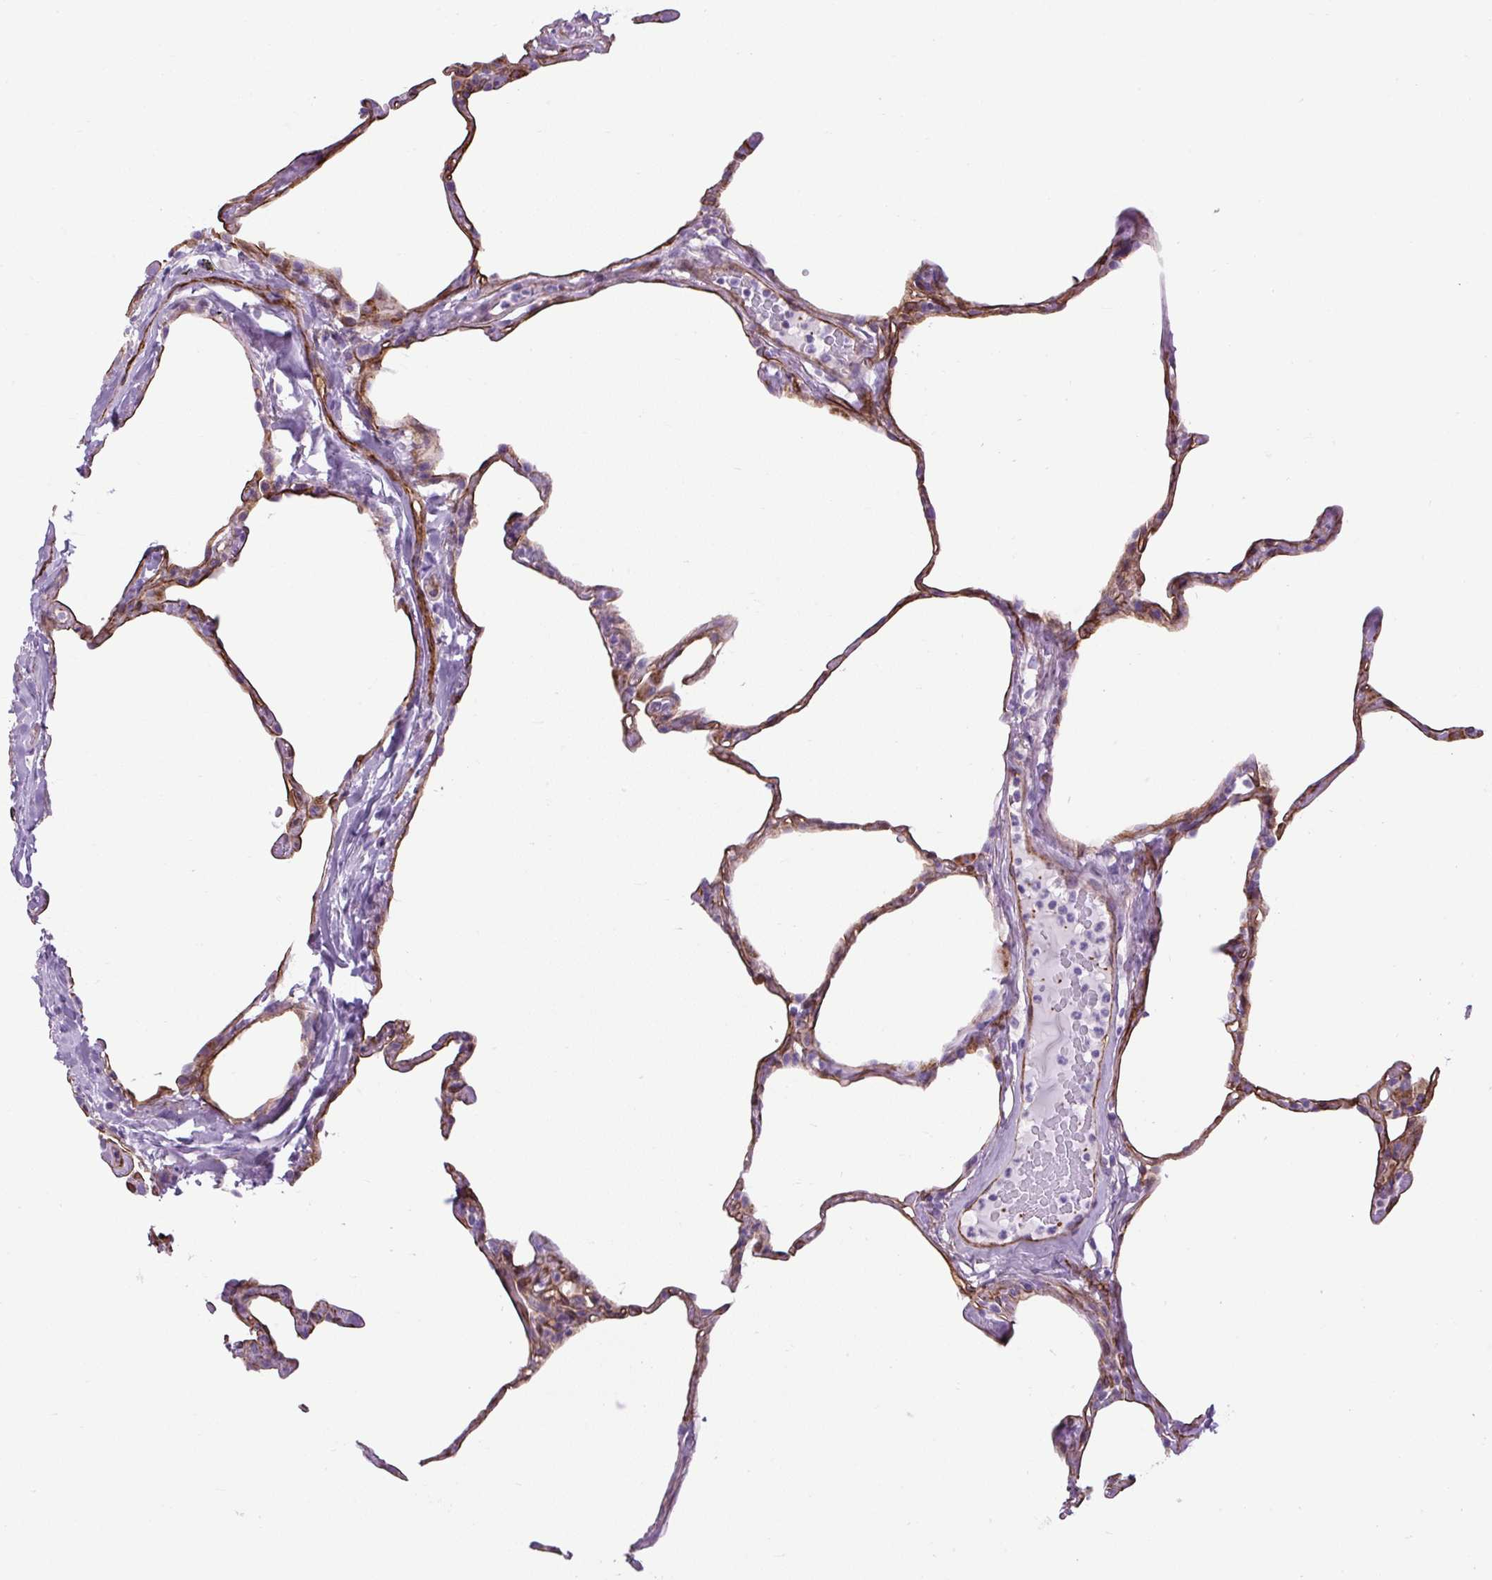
{"staining": {"intensity": "moderate", "quantity": "25%-75%", "location": "cytoplasmic/membranous"}, "tissue": "lung", "cell_type": "Alveolar cells", "image_type": "normal", "snomed": [{"axis": "morphology", "description": "Normal tissue, NOS"}, {"axis": "topography", "description": "Lung"}], "caption": "This image displays normal lung stained with immunohistochemistry (IHC) to label a protein in brown. The cytoplasmic/membranous of alveolar cells show moderate positivity for the protein. Nuclei are counter-stained blue.", "gene": "RNASE10", "patient": {"sex": "male", "age": 65}}